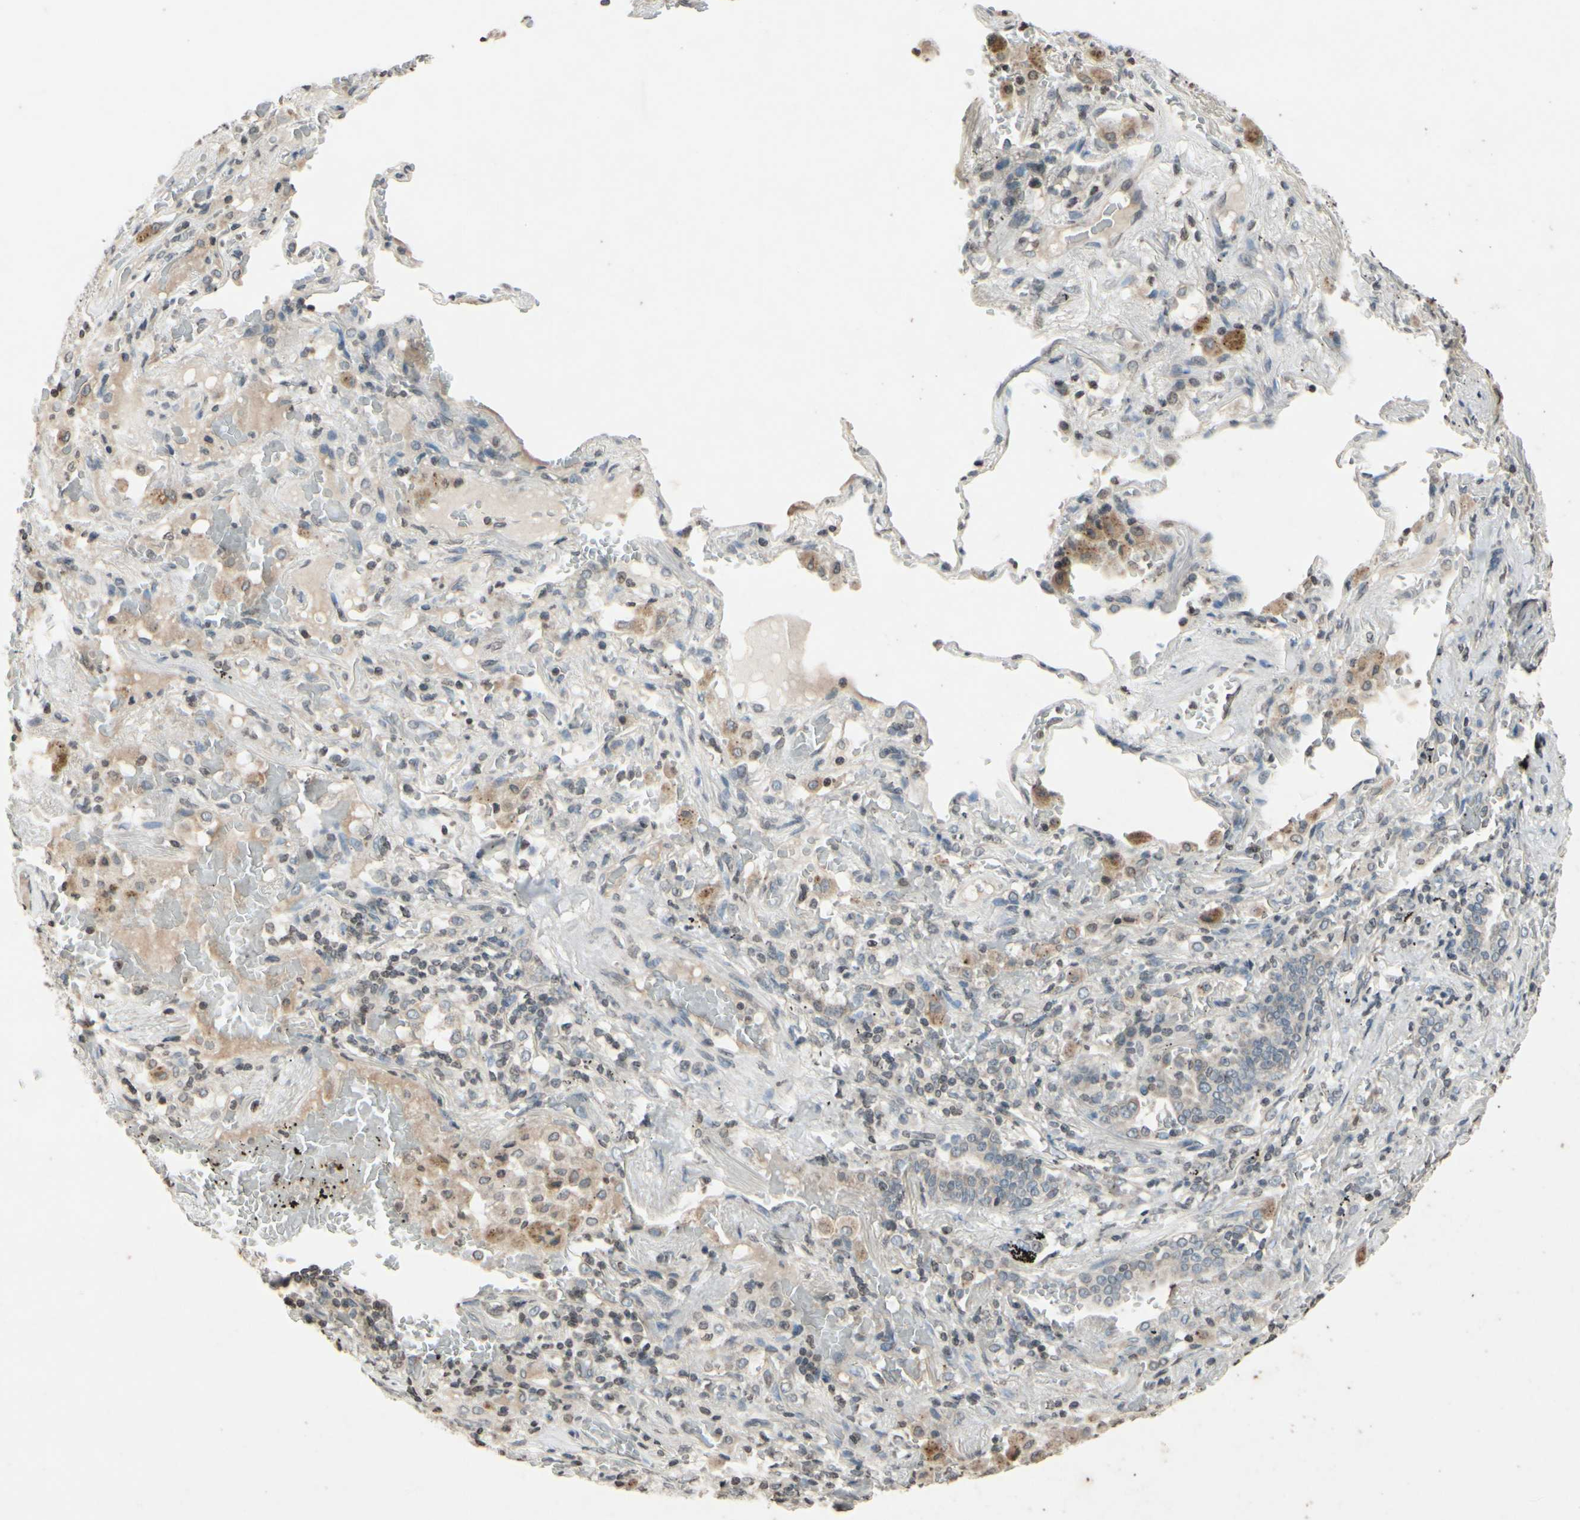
{"staining": {"intensity": "weak", "quantity": ">75%", "location": "cytoplasmic/membranous"}, "tissue": "lung cancer", "cell_type": "Tumor cells", "image_type": "cancer", "snomed": [{"axis": "morphology", "description": "Squamous cell carcinoma, NOS"}, {"axis": "topography", "description": "Lung"}], "caption": "Immunohistochemical staining of human lung squamous cell carcinoma reveals weak cytoplasmic/membranous protein staining in approximately >75% of tumor cells.", "gene": "CLDN11", "patient": {"sex": "male", "age": 57}}